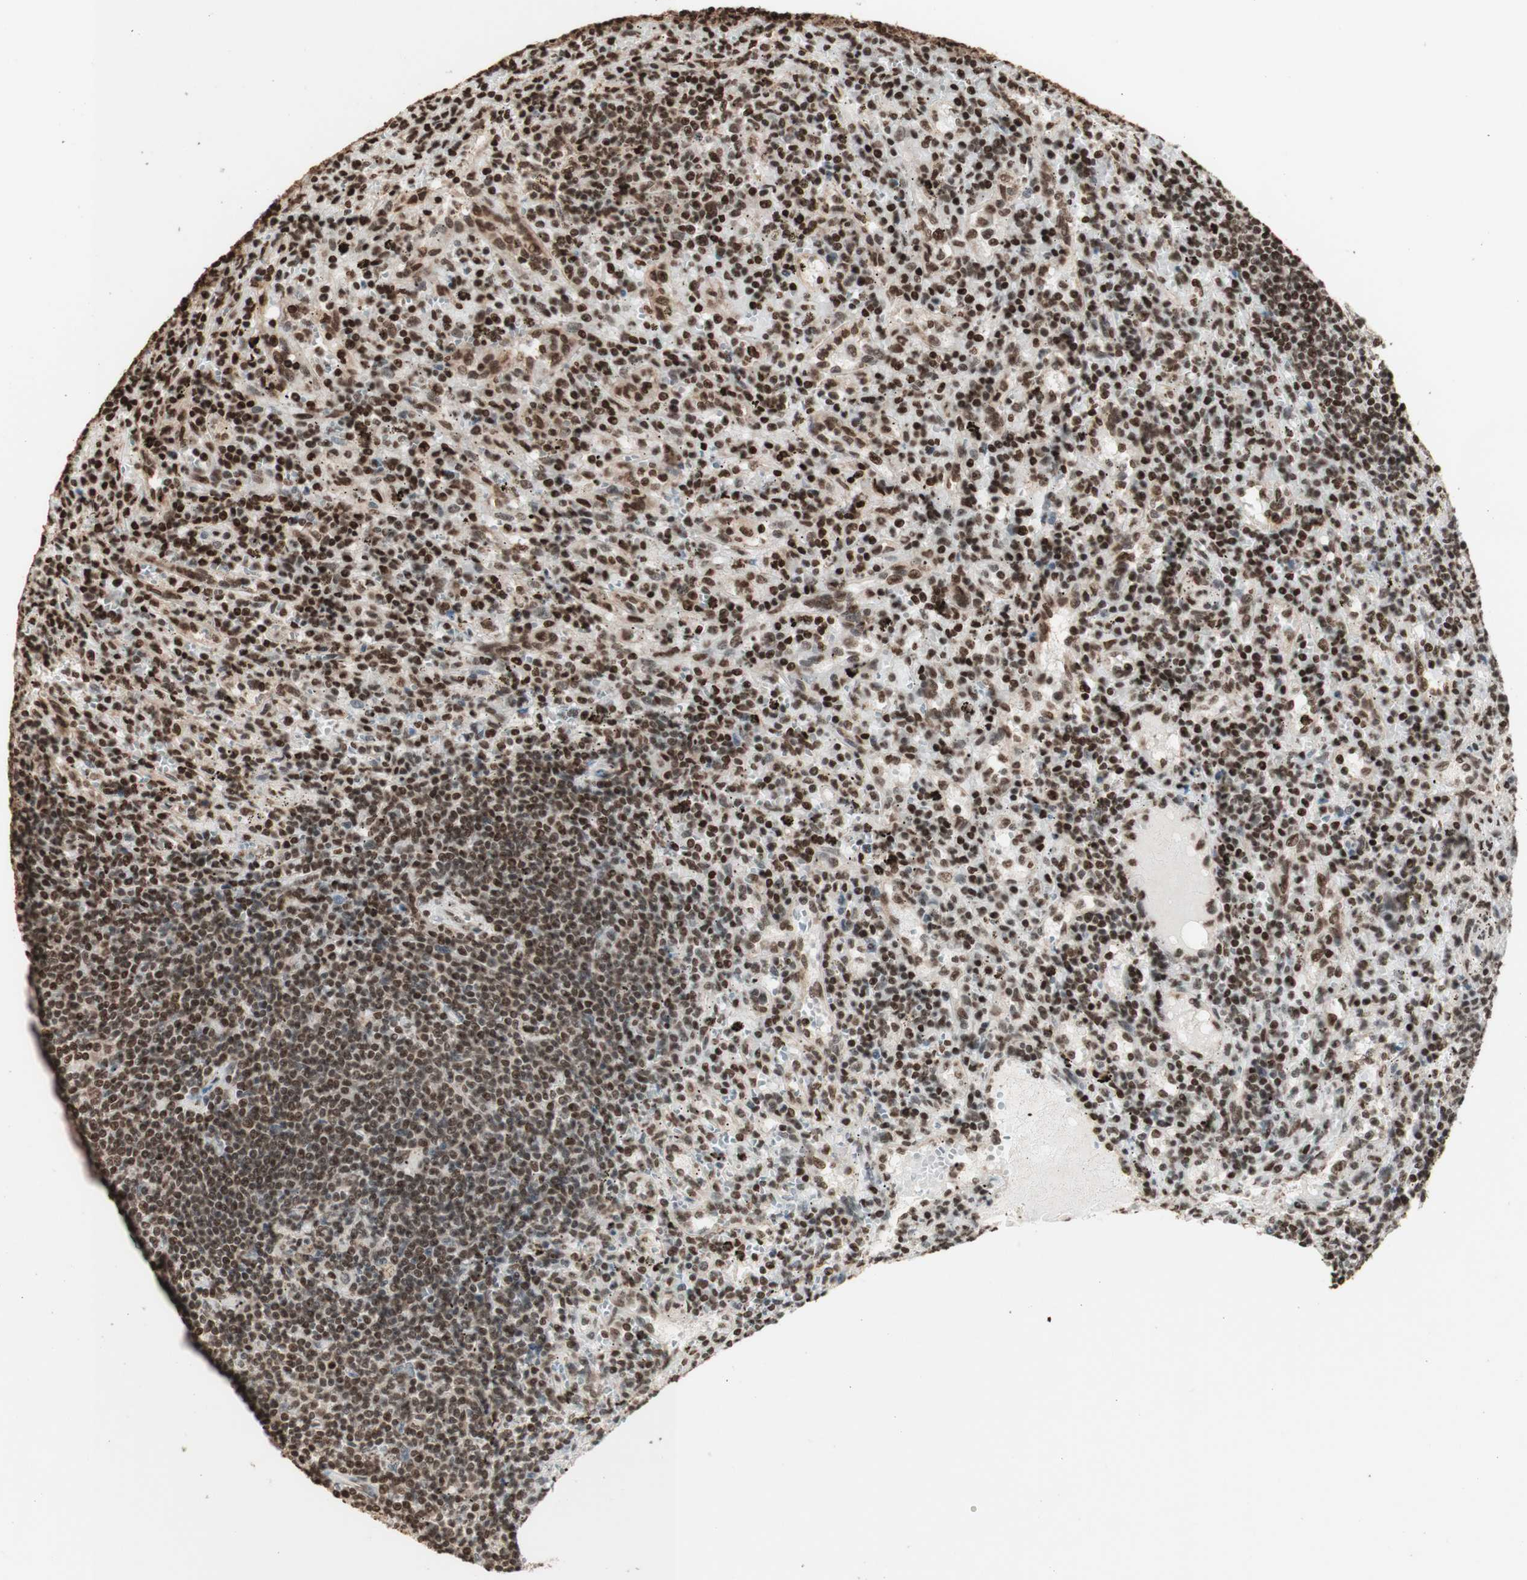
{"staining": {"intensity": "strong", "quantity": "25%-75%", "location": "nuclear"}, "tissue": "lymphoma", "cell_type": "Tumor cells", "image_type": "cancer", "snomed": [{"axis": "morphology", "description": "Malignant lymphoma, non-Hodgkin's type, Low grade"}, {"axis": "topography", "description": "Spleen"}], "caption": "The photomicrograph displays staining of lymphoma, revealing strong nuclear protein expression (brown color) within tumor cells. The staining was performed using DAB (3,3'-diaminobenzidine), with brown indicating positive protein expression. Nuclei are stained blue with hematoxylin.", "gene": "HNRNPA2B1", "patient": {"sex": "male", "age": 76}}